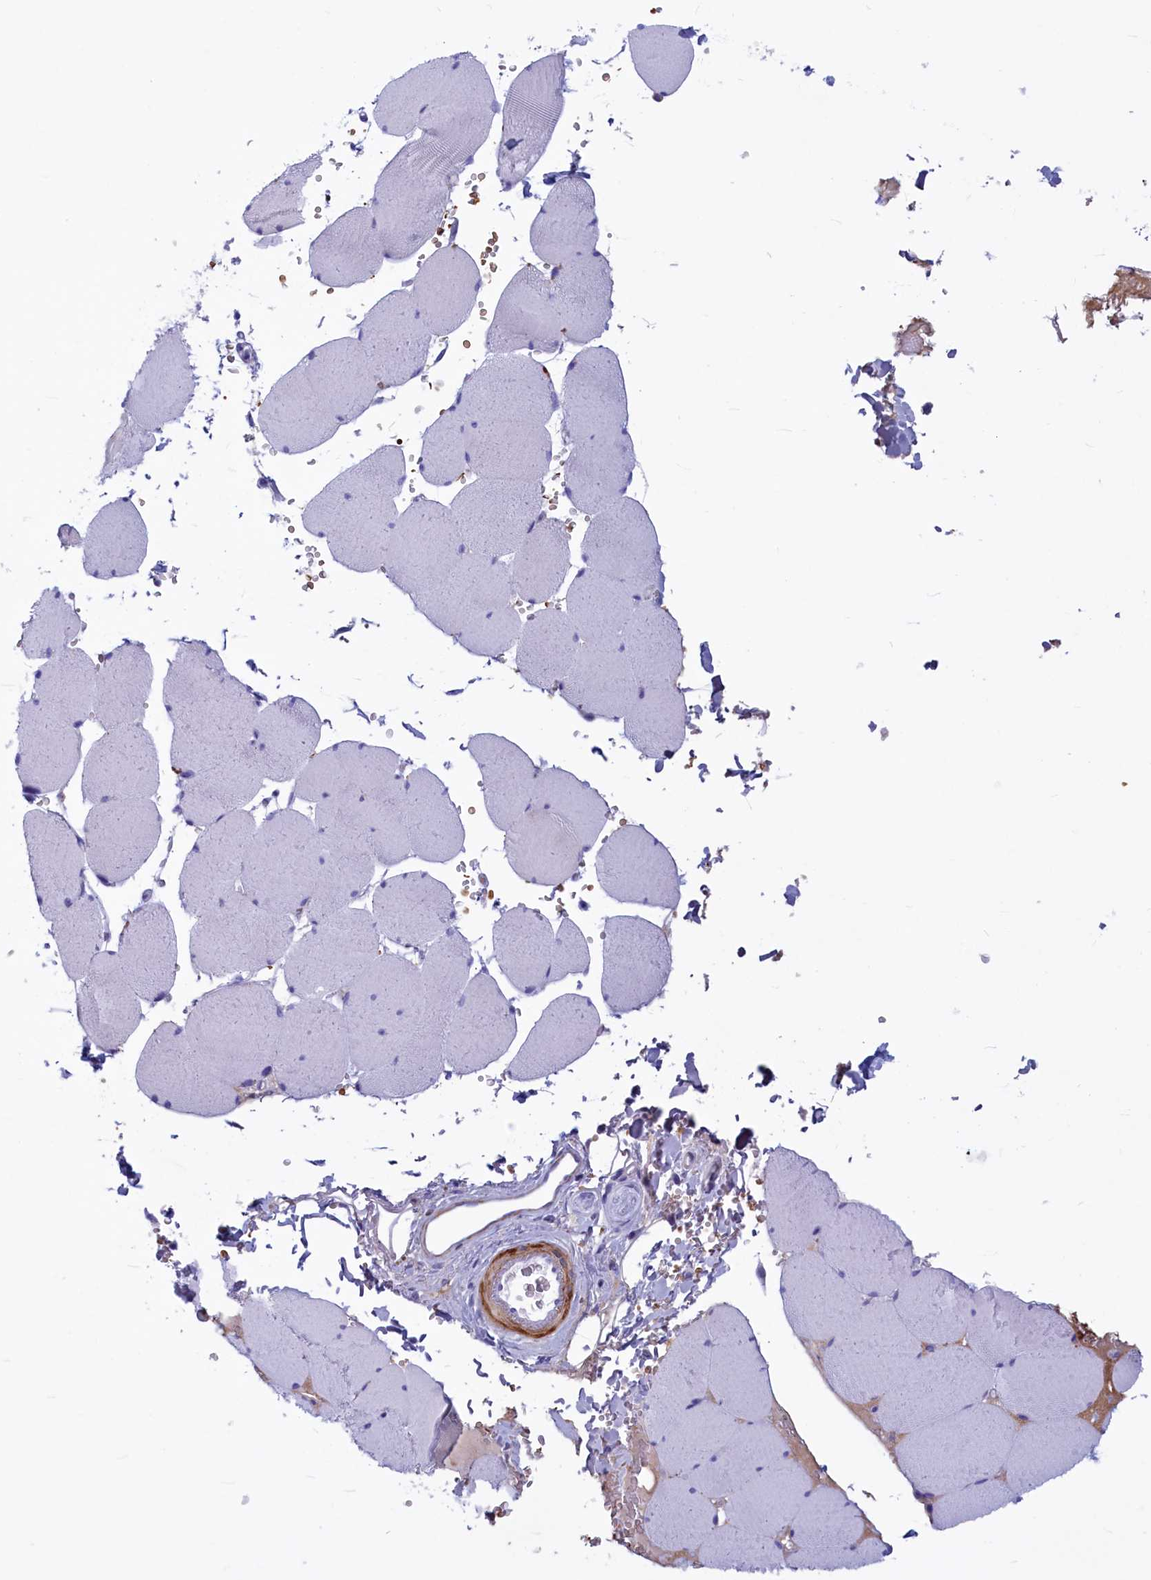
{"staining": {"intensity": "negative", "quantity": "none", "location": "none"}, "tissue": "skeletal muscle", "cell_type": "Myocytes", "image_type": "normal", "snomed": [{"axis": "morphology", "description": "Normal tissue, NOS"}, {"axis": "topography", "description": "Skeletal muscle"}, {"axis": "topography", "description": "Head-Neck"}], "caption": "Immunohistochemistry of benign human skeletal muscle demonstrates no staining in myocytes.", "gene": "GAPDHS", "patient": {"sex": "male", "age": 66}}